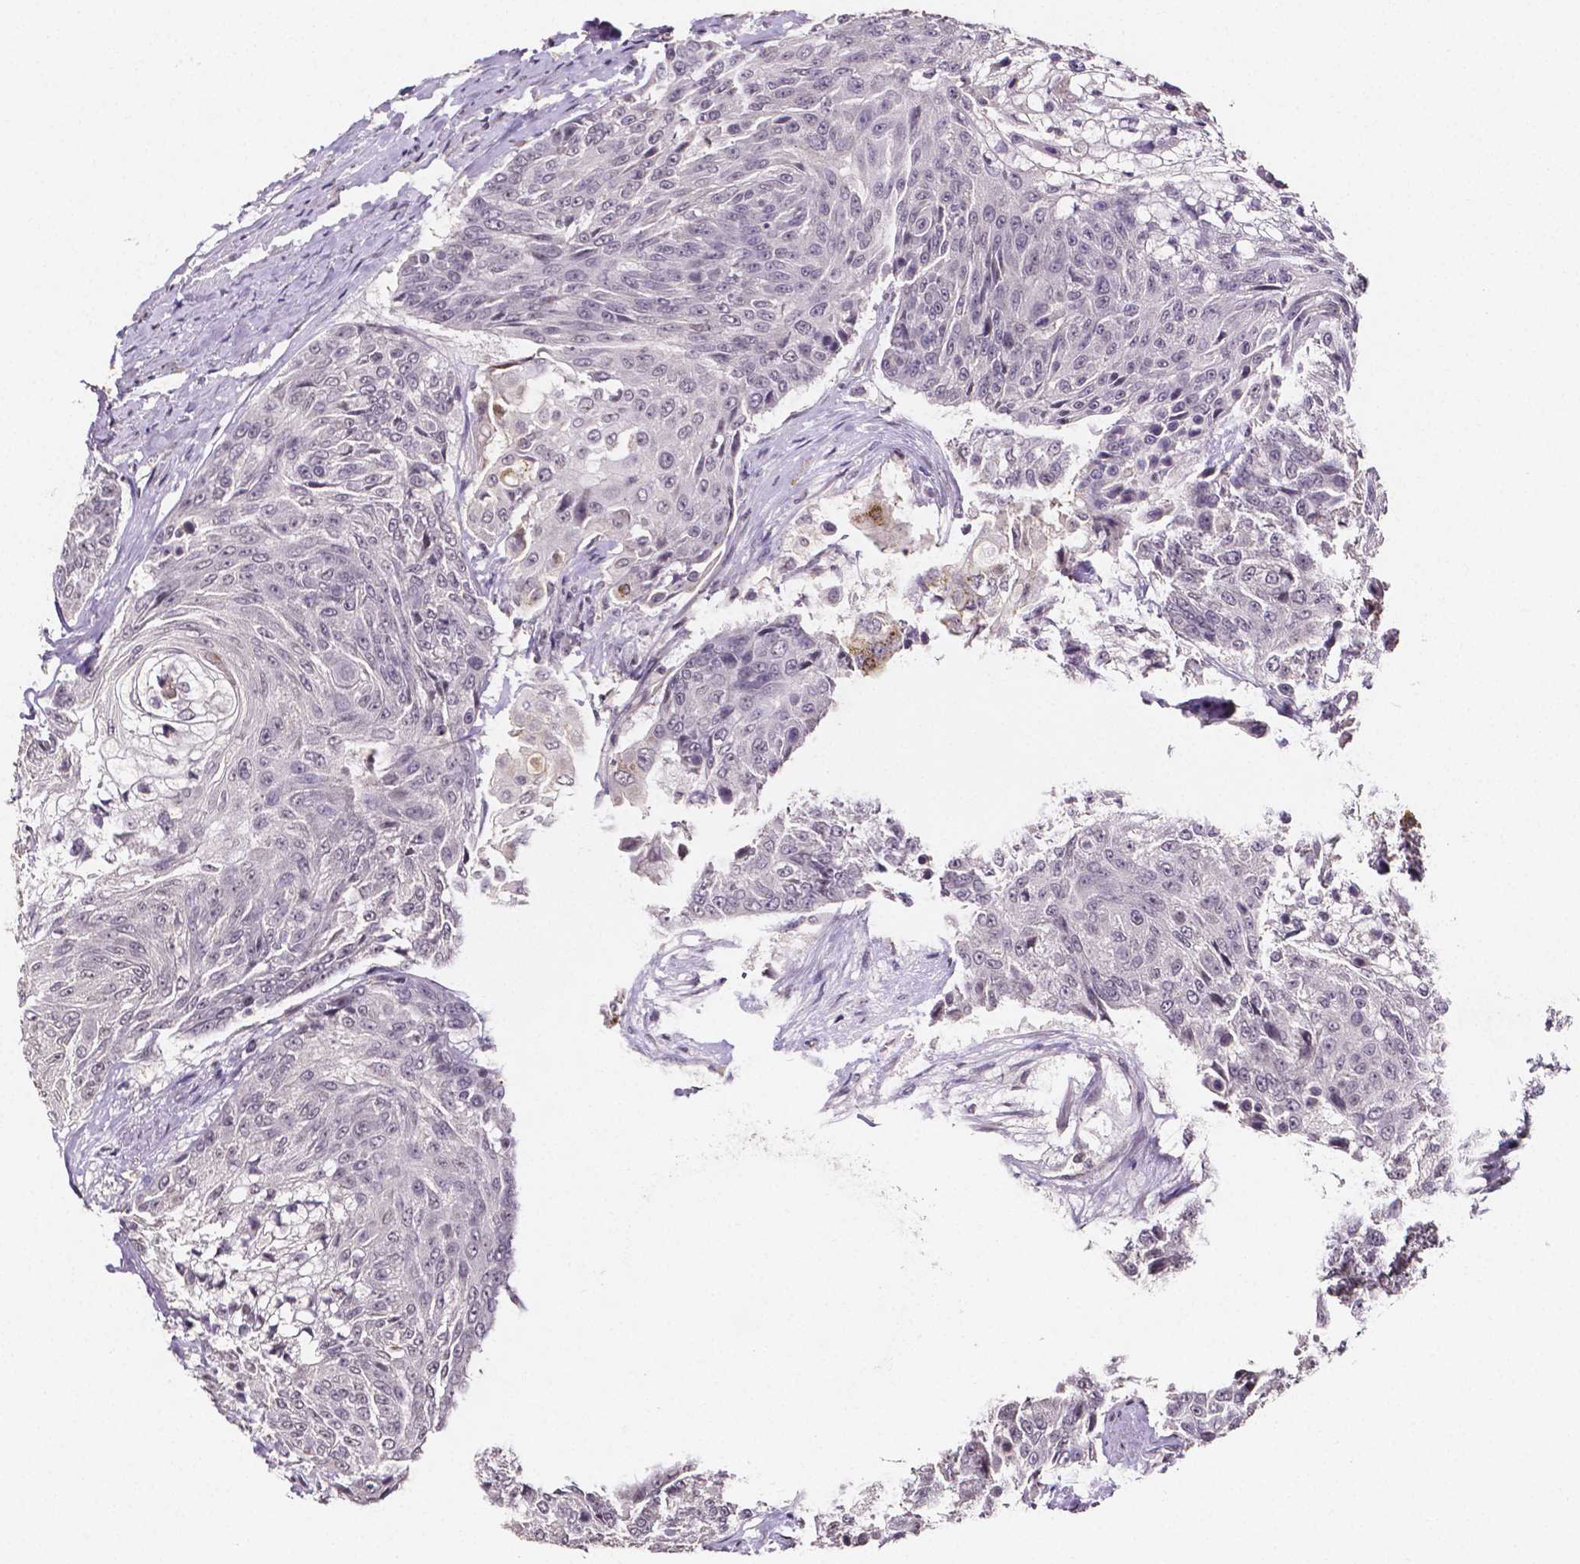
{"staining": {"intensity": "negative", "quantity": "none", "location": "none"}, "tissue": "urothelial cancer", "cell_type": "Tumor cells", "image_type": "cancer", "snomed": [{"axis": "morphology", "description": "Urothelial carcinoma, High grade"}, {"axis": "topography", "description": "Urinary bladder"}], "caption": "Human high-grade urothelial carcinoma stained for a protein using immunohistochemistry (IHC) reveals no positivity in tumor cells.", "gene": "NRGN", "patient": {"sex": "female", "age": 63}}